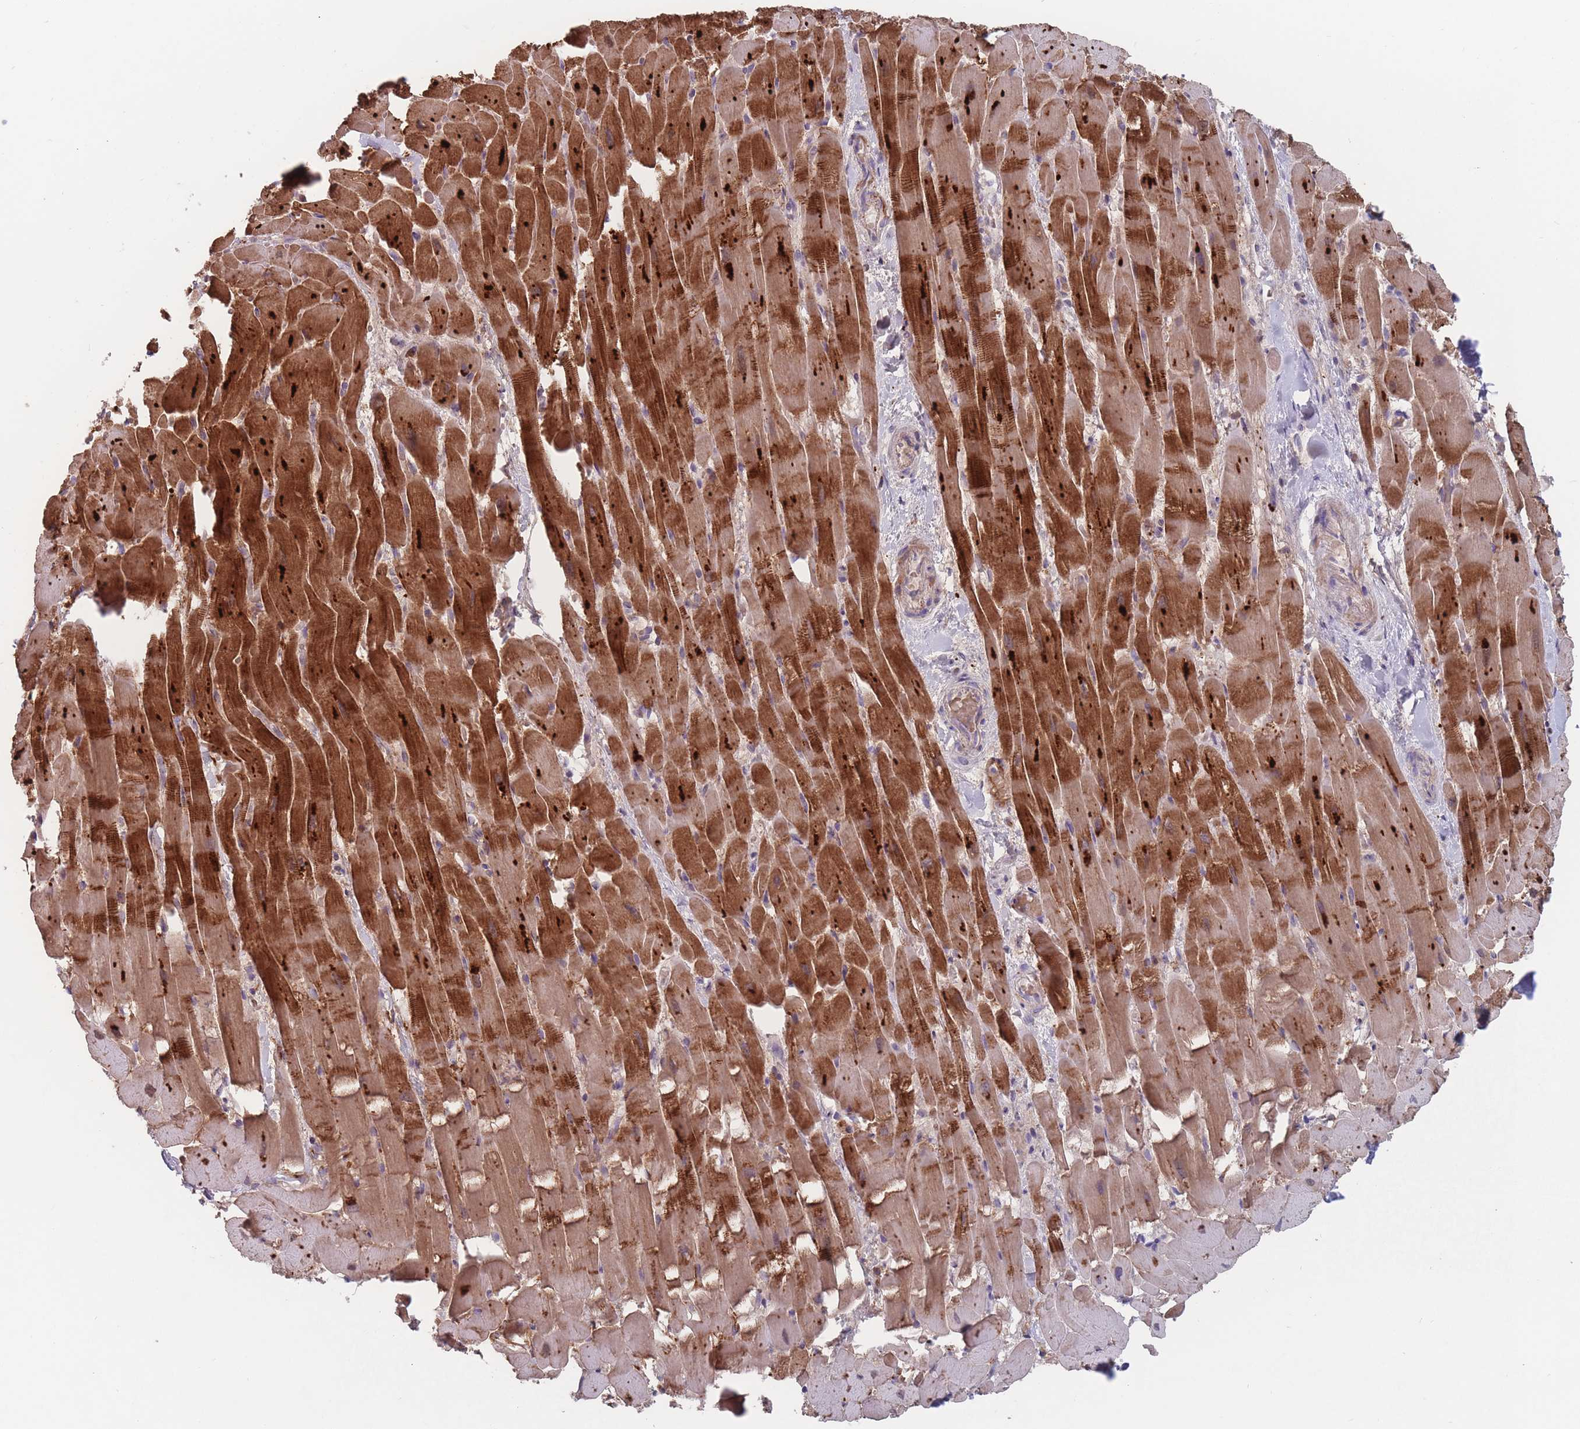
{"staining": {"intensity": "strong", "quantity": ">75%", "location": "cytoplasmic/membranous"}, "tissue": "heart muscle", "cell_type": "Cardiomyocytes", "image_type": "normal", "snomed": [{"axis": "morphology", "description": "Normal tissue, NOS"}, {"axis": "topography", "description": "Heart"}], "caption": "Protein expression analysis of normal heart muscle reveals strong cytoplasmic/membranous staining in about >75% of cardiomyocytes. Immunohistochemistry stains the protein of interest in brown and the nuclei are stained blue.", "gene": "PEX7", "patient": {"sex": "male", "age": 37}}